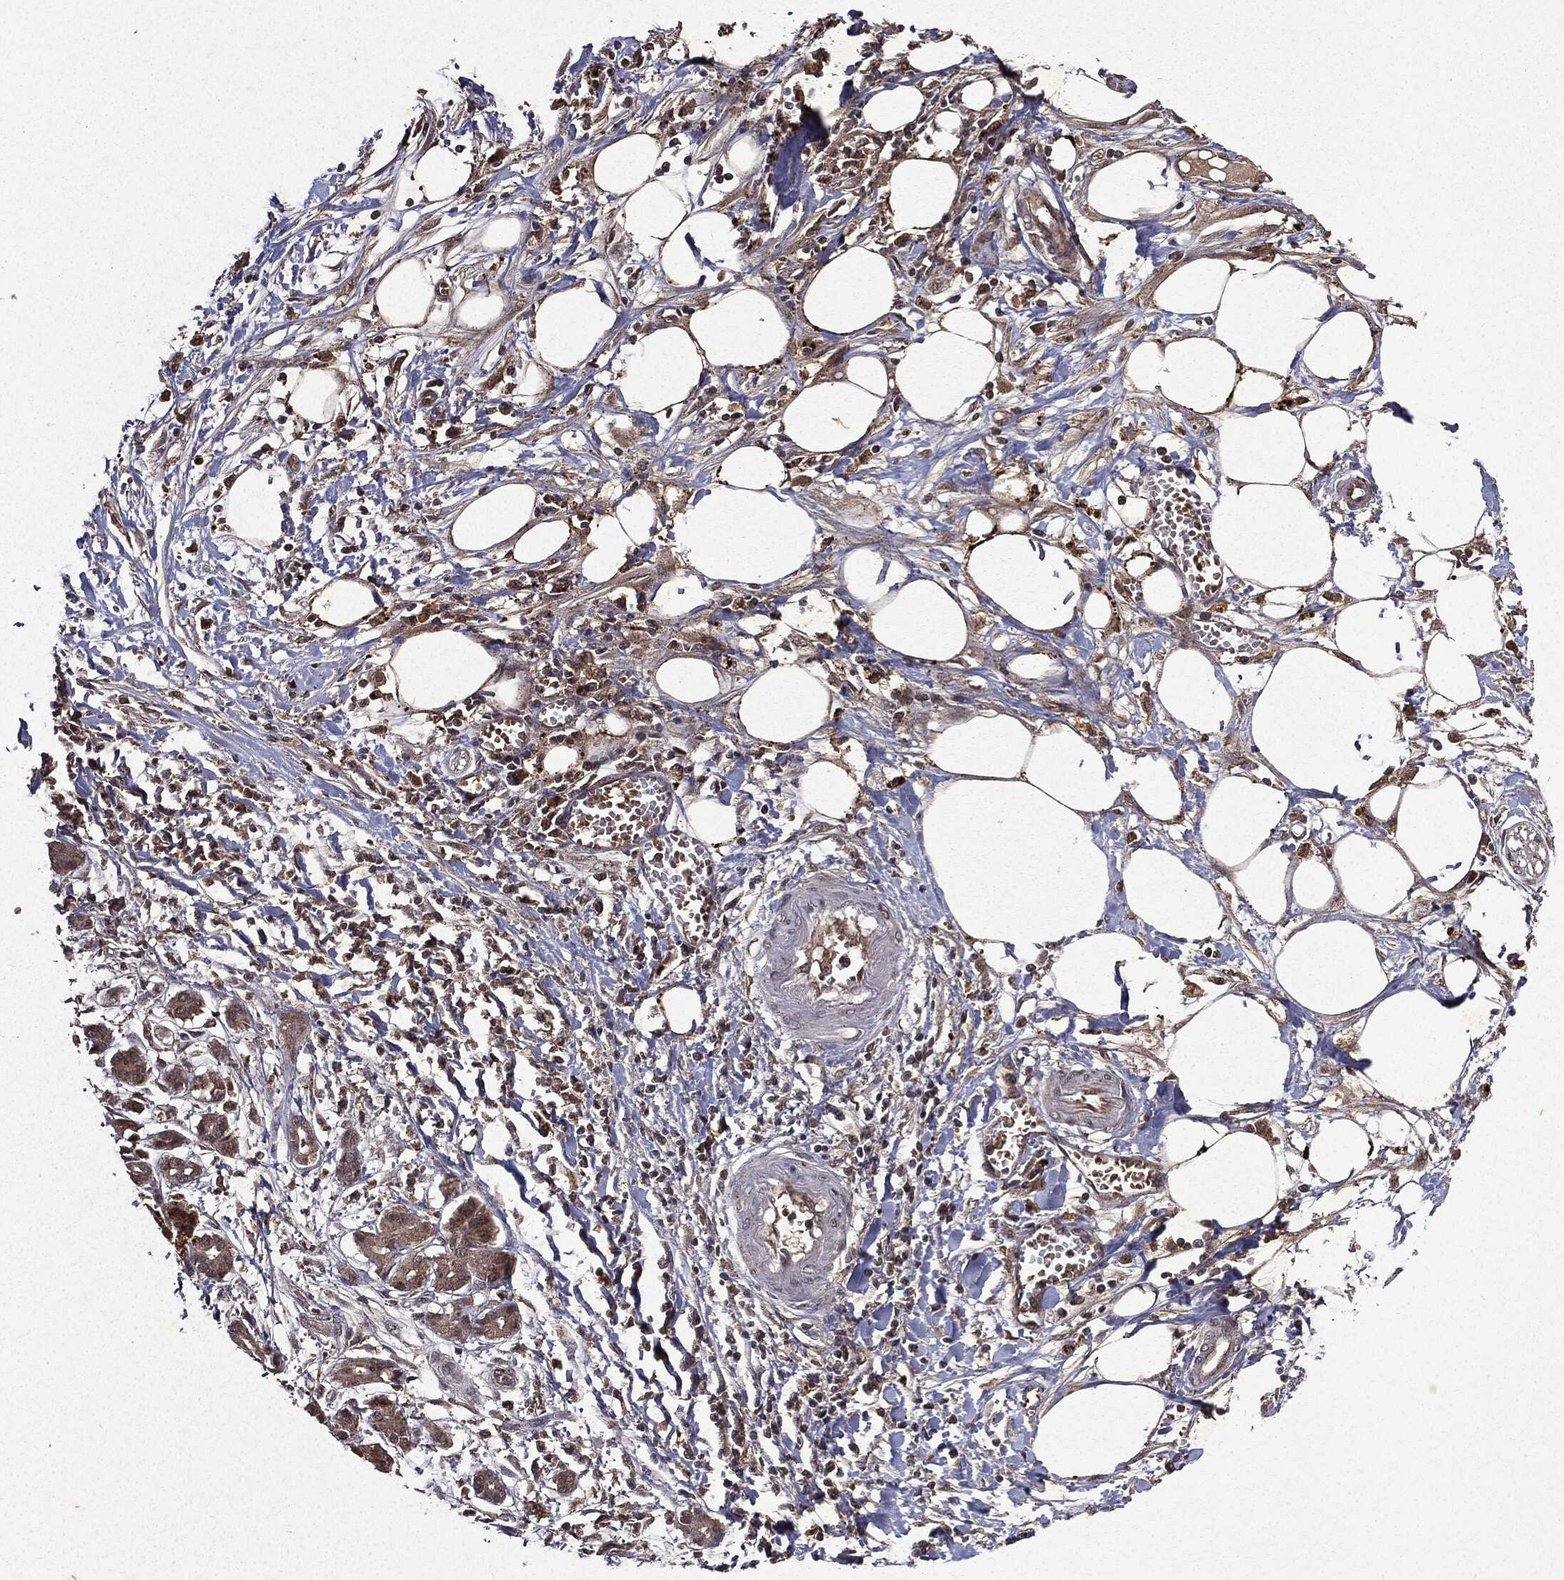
{"staining": {"intensity": "weak", "quantity": ">75%", "location": "cytoplasmic/membranous"}, "tissue": "pancreatic cancer", "cell_type": "Tumor cells", "image_type": "cancer", "snomed": [{"axis": "morphology", "description": "Adenocarcinoma, NOS"}, {"axis": "topography", "description": "Pancreas"}], "caption": "This image reveals adenocarcinoma (pancreatic) stained with immunohistochemistry (IHC) to label a protein in brown. The cytoplasmic/membranous of tumor cells show weak positivity for the protein. Nuclei are counter-stained blue.", "gene": "MTOR", "patient": {"sex": "male", "age": 72}}